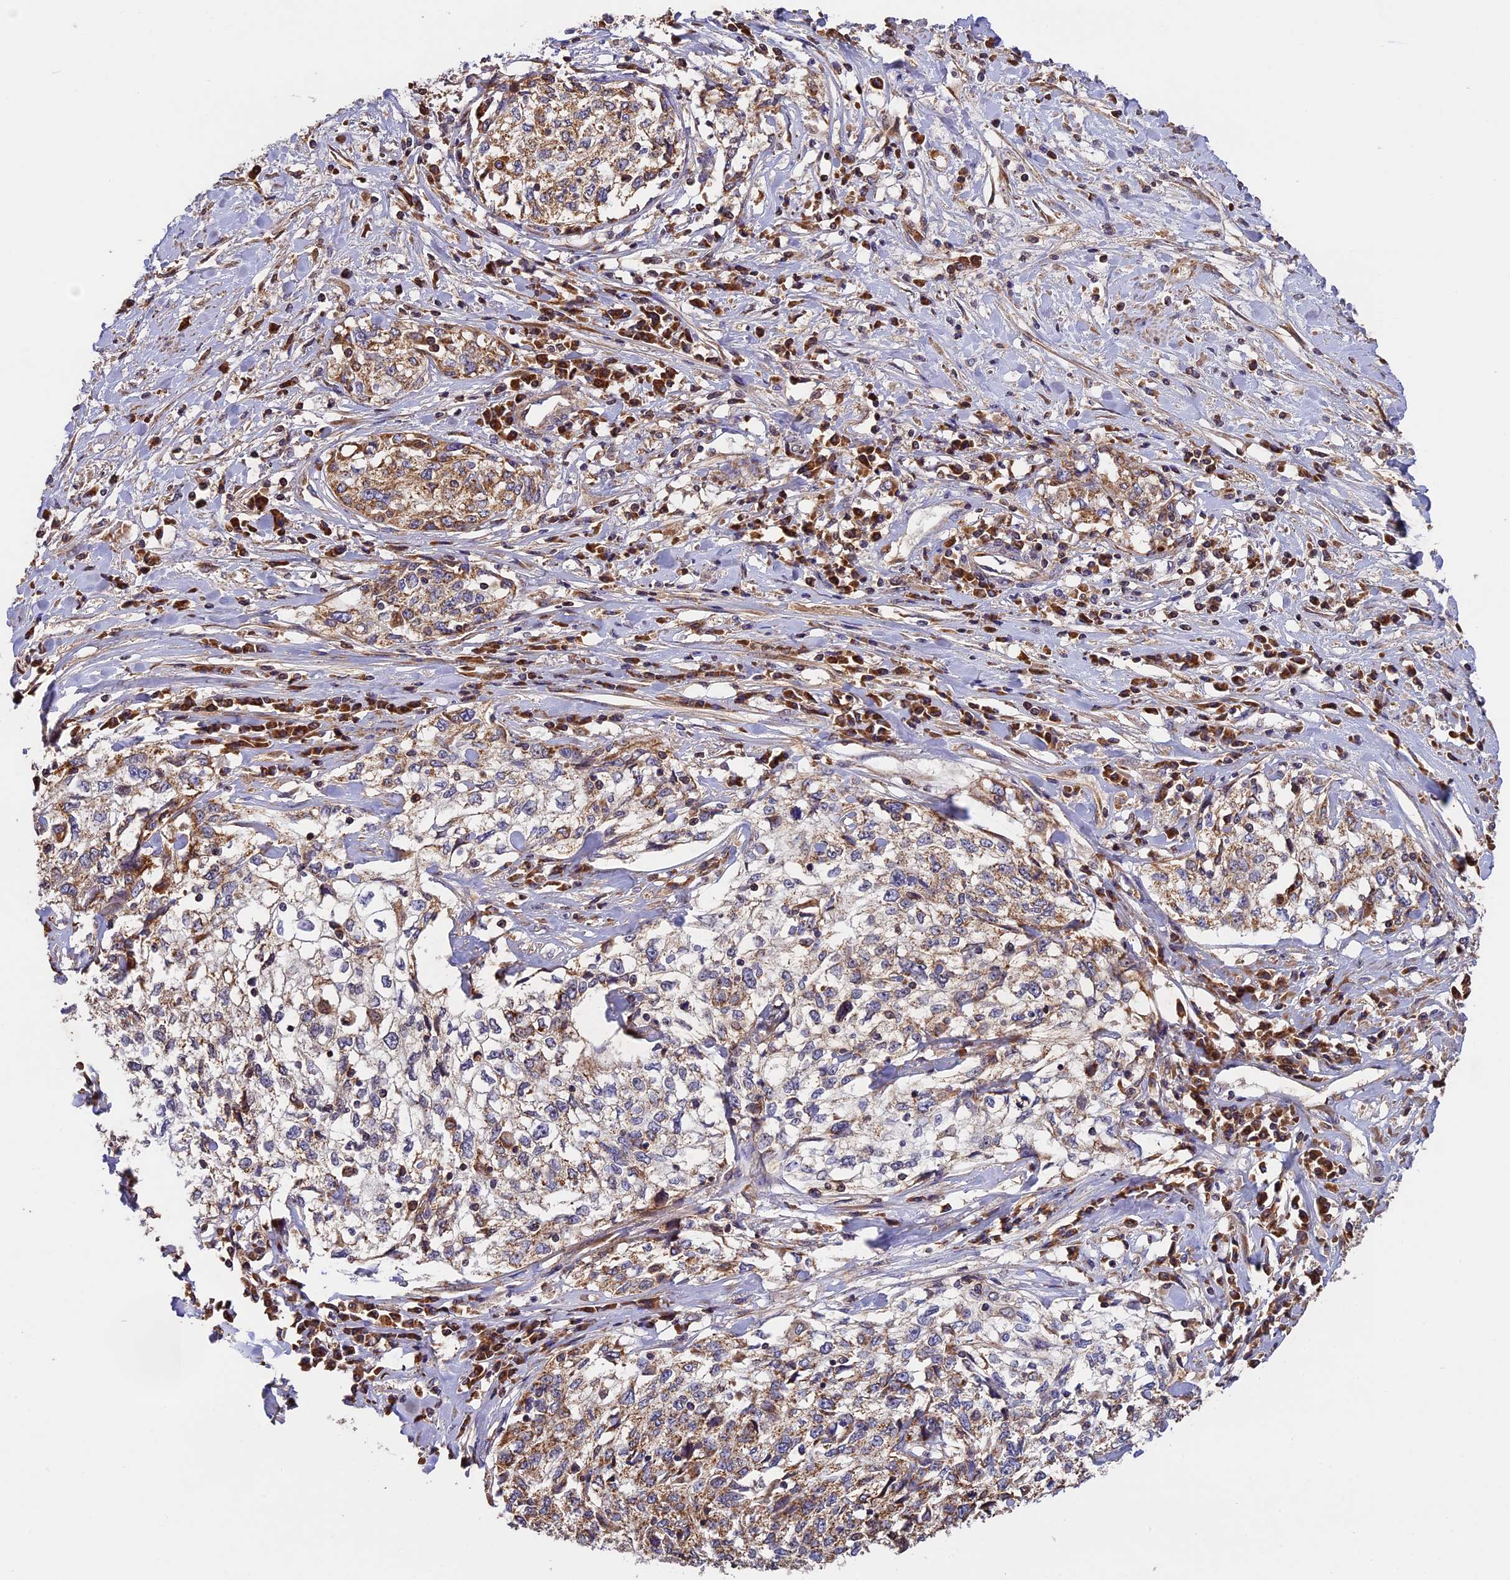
{"staining": {"intensity": "moderate", "quantity": ">75%", "location": "cytoplasmic/membranous"}, "tissue": "cervical cancer", "cell_type": "Tumor cells", "image_type": "cancer", "snomed": [{"axis": "morphology", "description": "Squamous cell carcinoma, NOS"}, {"axis": "topography", "description": "Cervix"}], "caption": "The micrograph demonstrates staining of squamous cell carcinoma (cervical), revealing moderate cytoplasmic/membranous protein staining (brown color) within tumor cells.", "gene": "OCEL1", "patient": {"sex": "female", "age": 57}}